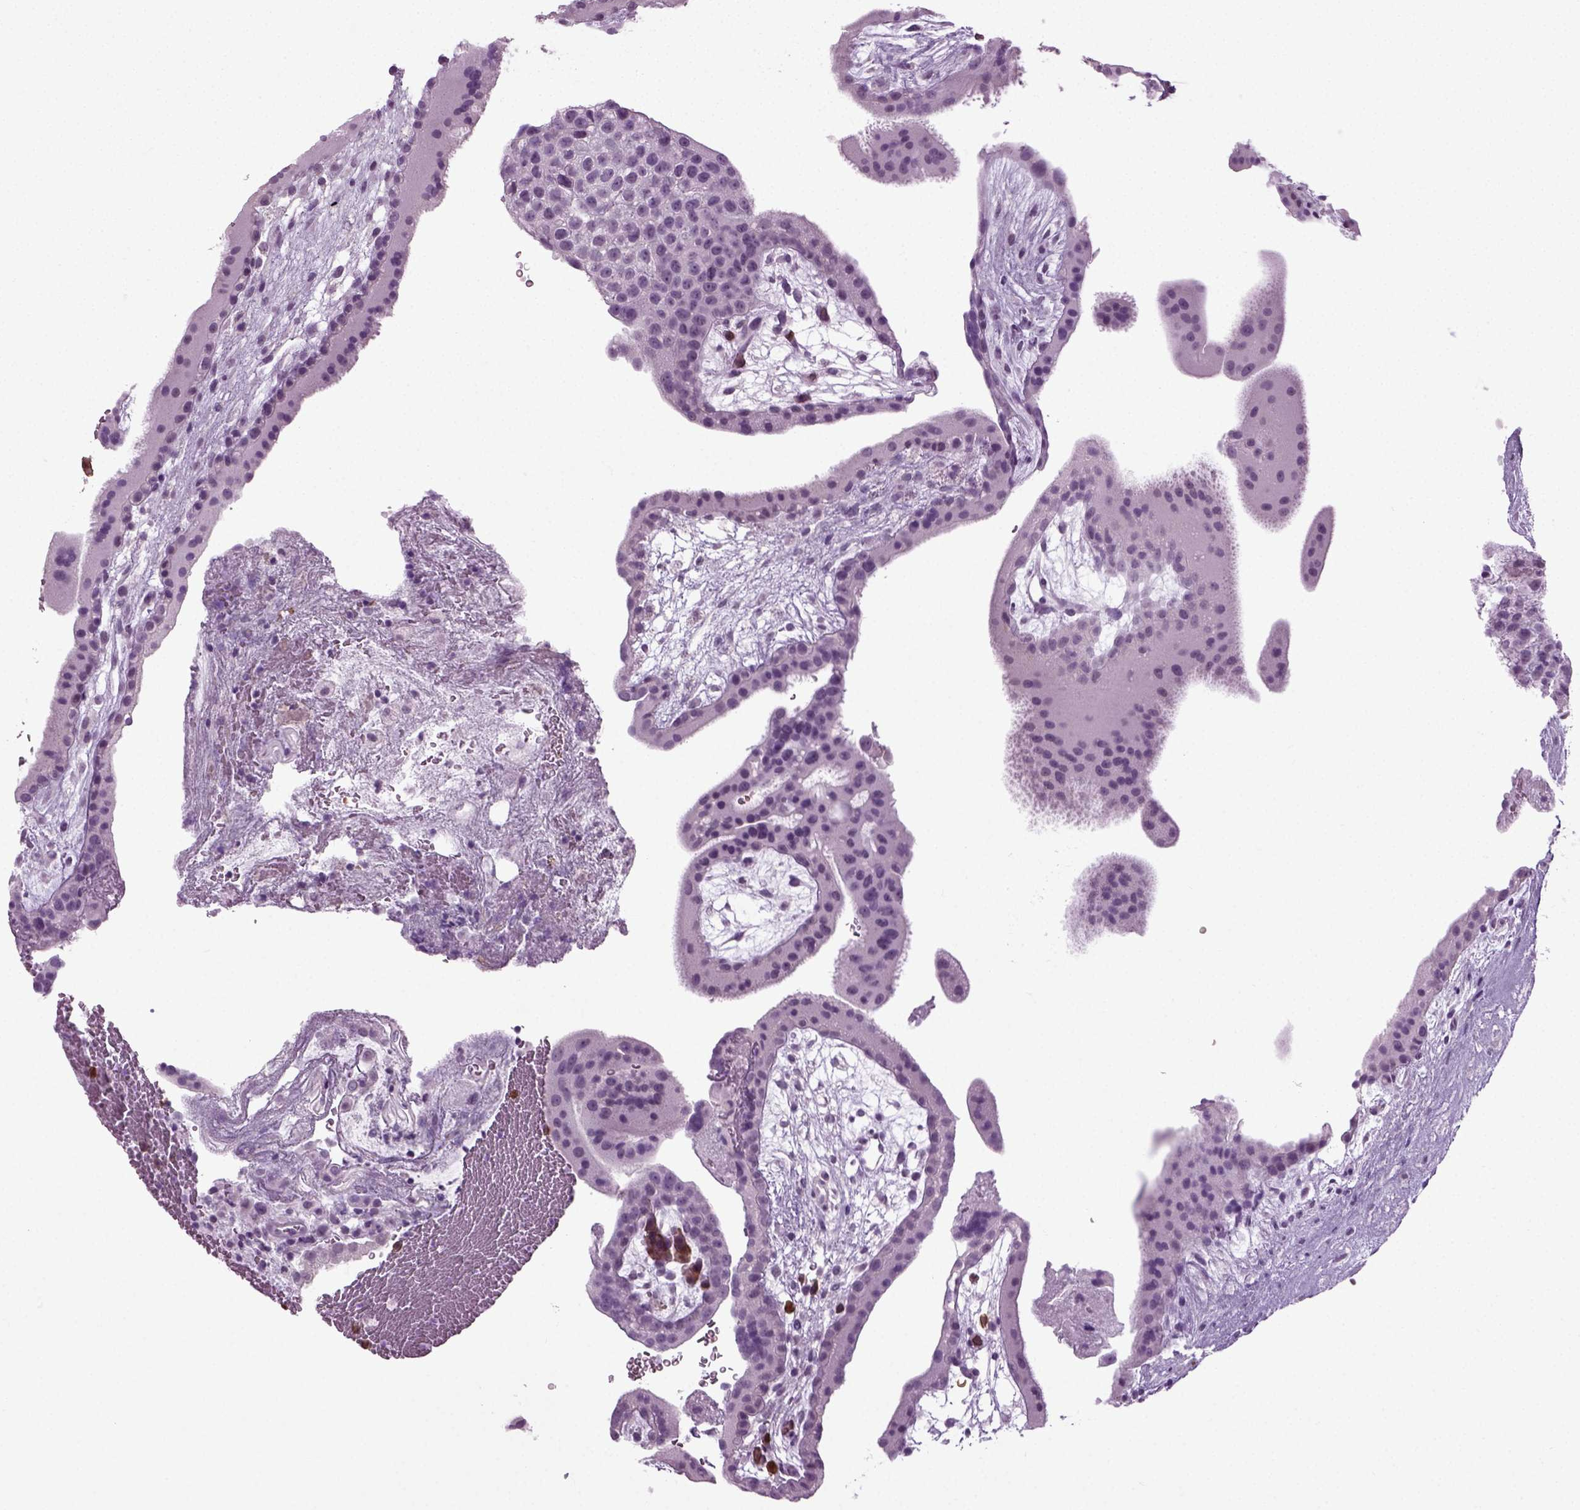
{"staining": {"intensity": "negative", "quantity": "none", "location": "none"}, "tissue": "placenta", "cell_type": "Decidual cells", "image_type": "normal", "snomed": [{"axis": "morphology", "description": "Normal tissue, NOS"}, {"axis": "topography", "description": "Placenta"}], "caption": "A high-resolution micrograph shows IHC staining of unremarkable placenta, which displays no significant staining in decidual cells.", "gene": "ZC2HC1C", "patient": {"sex": "female", "age": 19}}